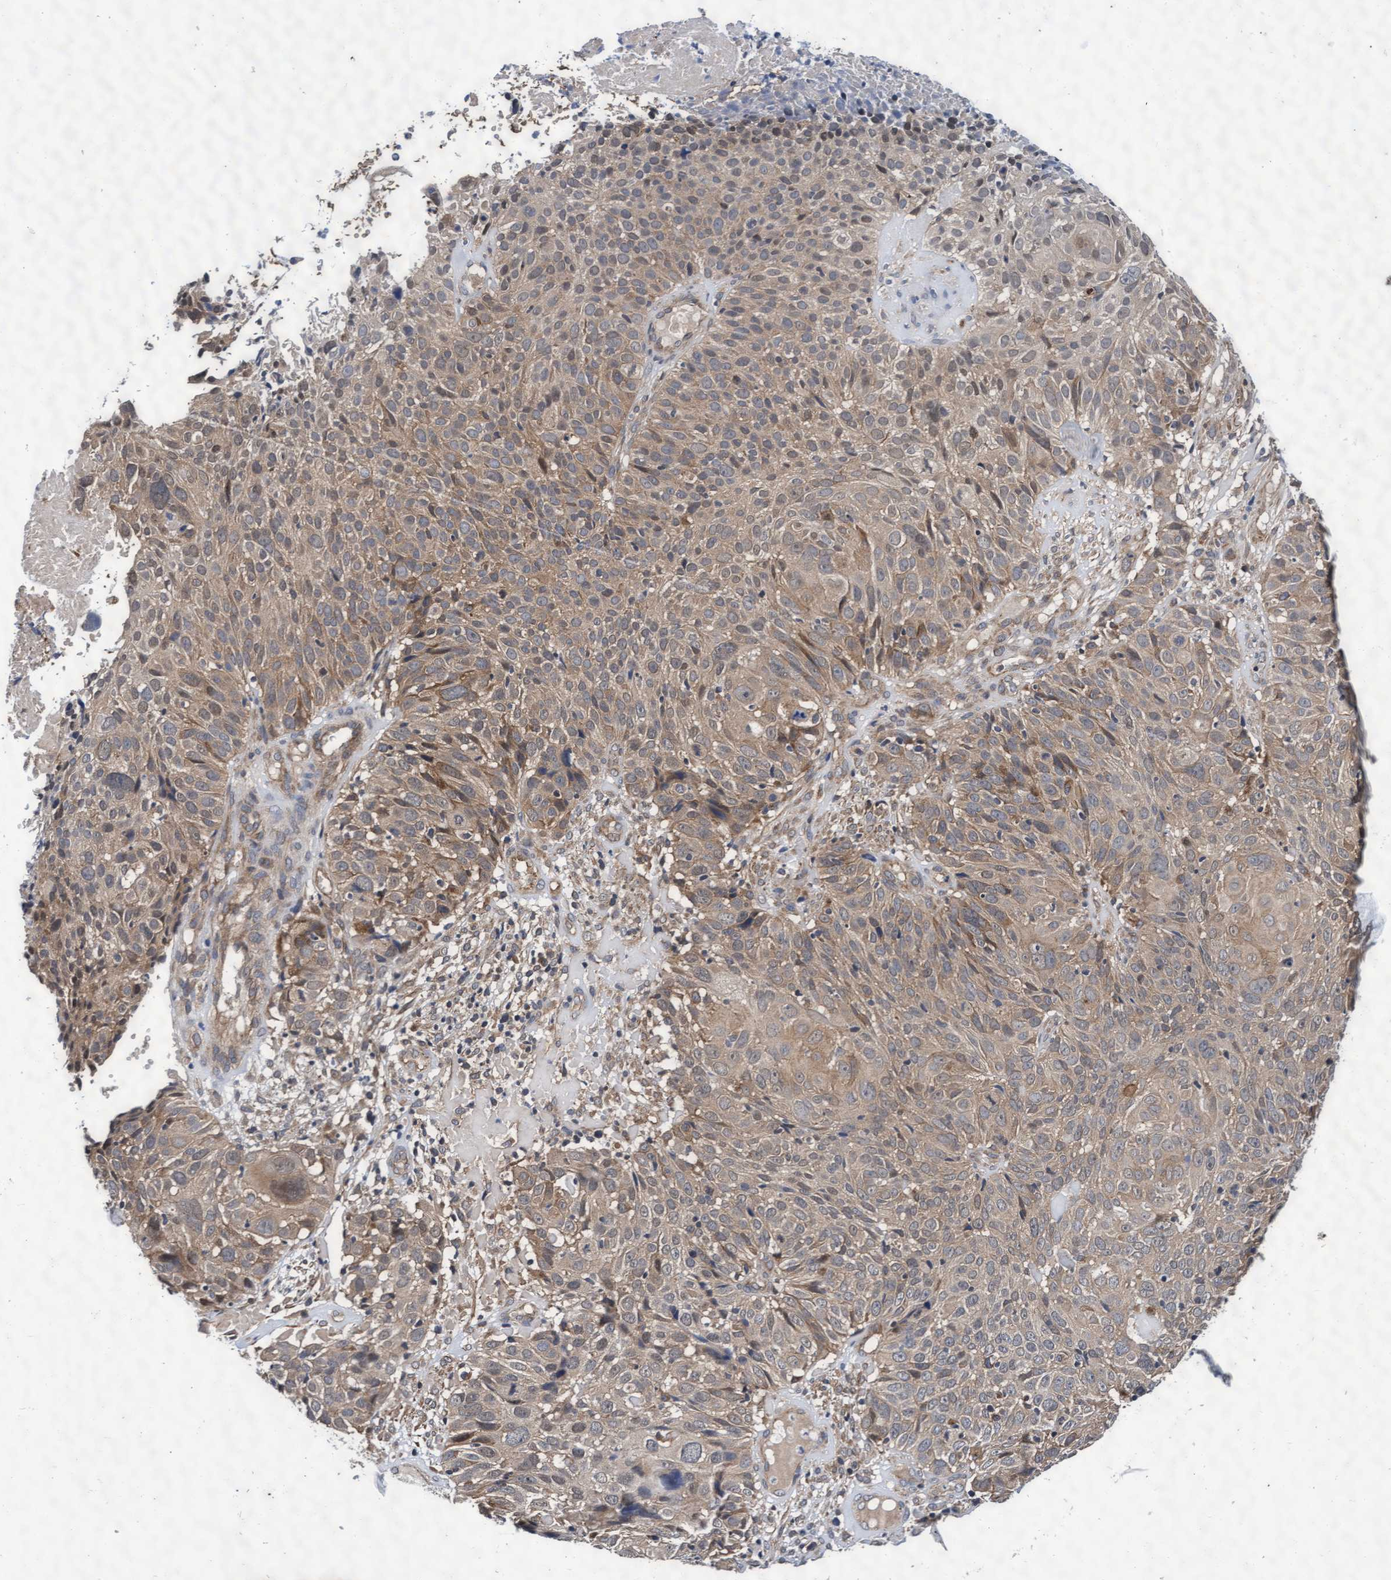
{"staining": {"intensity": "weak", "quantity": ">75%", "location": "cytoplasmic/membranous"}, "tissue": "cervical cancer", "cell_type": "Tumor cells", "image_type": "cancer", "snomed": [{"axis": "morphology", "description": "Squamous cell carcinoma, NOS"}, {"axis": "topography", "description": "Cervix"}], "caption": "A photomicrograph of human squamous cell carcinoma (cervical) stained for a protein reveals weak cytoplasmic/membranous brown staining in tumor cells.", "gene": "EFCAB13", "patient": {"sex": "female", "age": 74}}